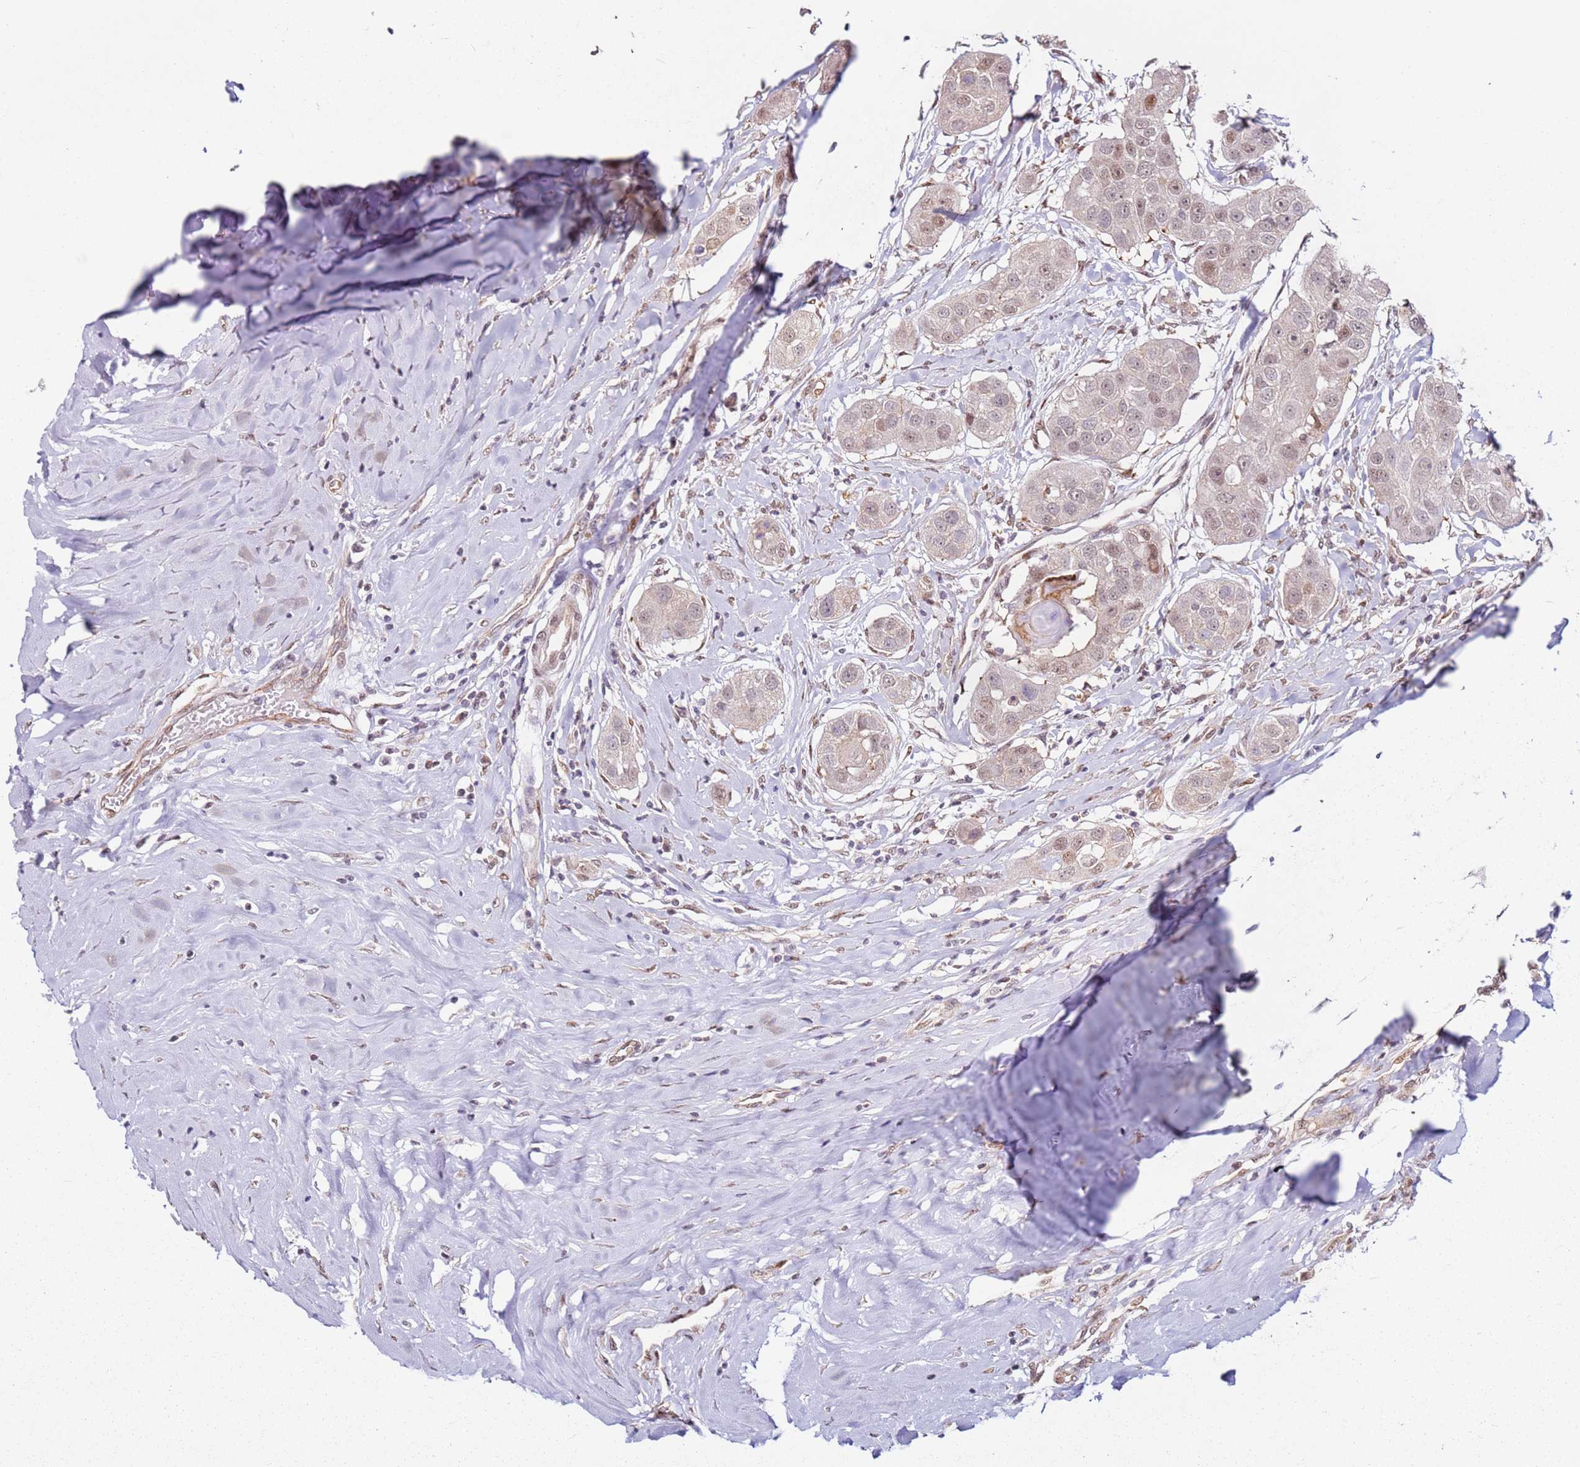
{"staining": {"intensity": "weak", "quantity": "25%-75%", "location": "nuclear"}, "tissue": "head and neck cancer", "cell_type": "Tumor cells", "image_type": "cancer", "snomed": [{"axis": "morphology", "description": "Normal tissue, NOS"}, {"axis": "morphology", "description": "Squamous cell carcinoma, NOS"}, {"axis": "topography", "description": "Skeletal muscle"}, {"axis": "topography", "description": "Head-Neck"}], "caption": "Approximately 25%-75% of tumor cells in human head and neck cancer exhibit weak nuclear protein expression as visualized by brown immunohistochemical staining.", "gene": "PSMD4", "patient": {"sex": "male", "age": 51}}